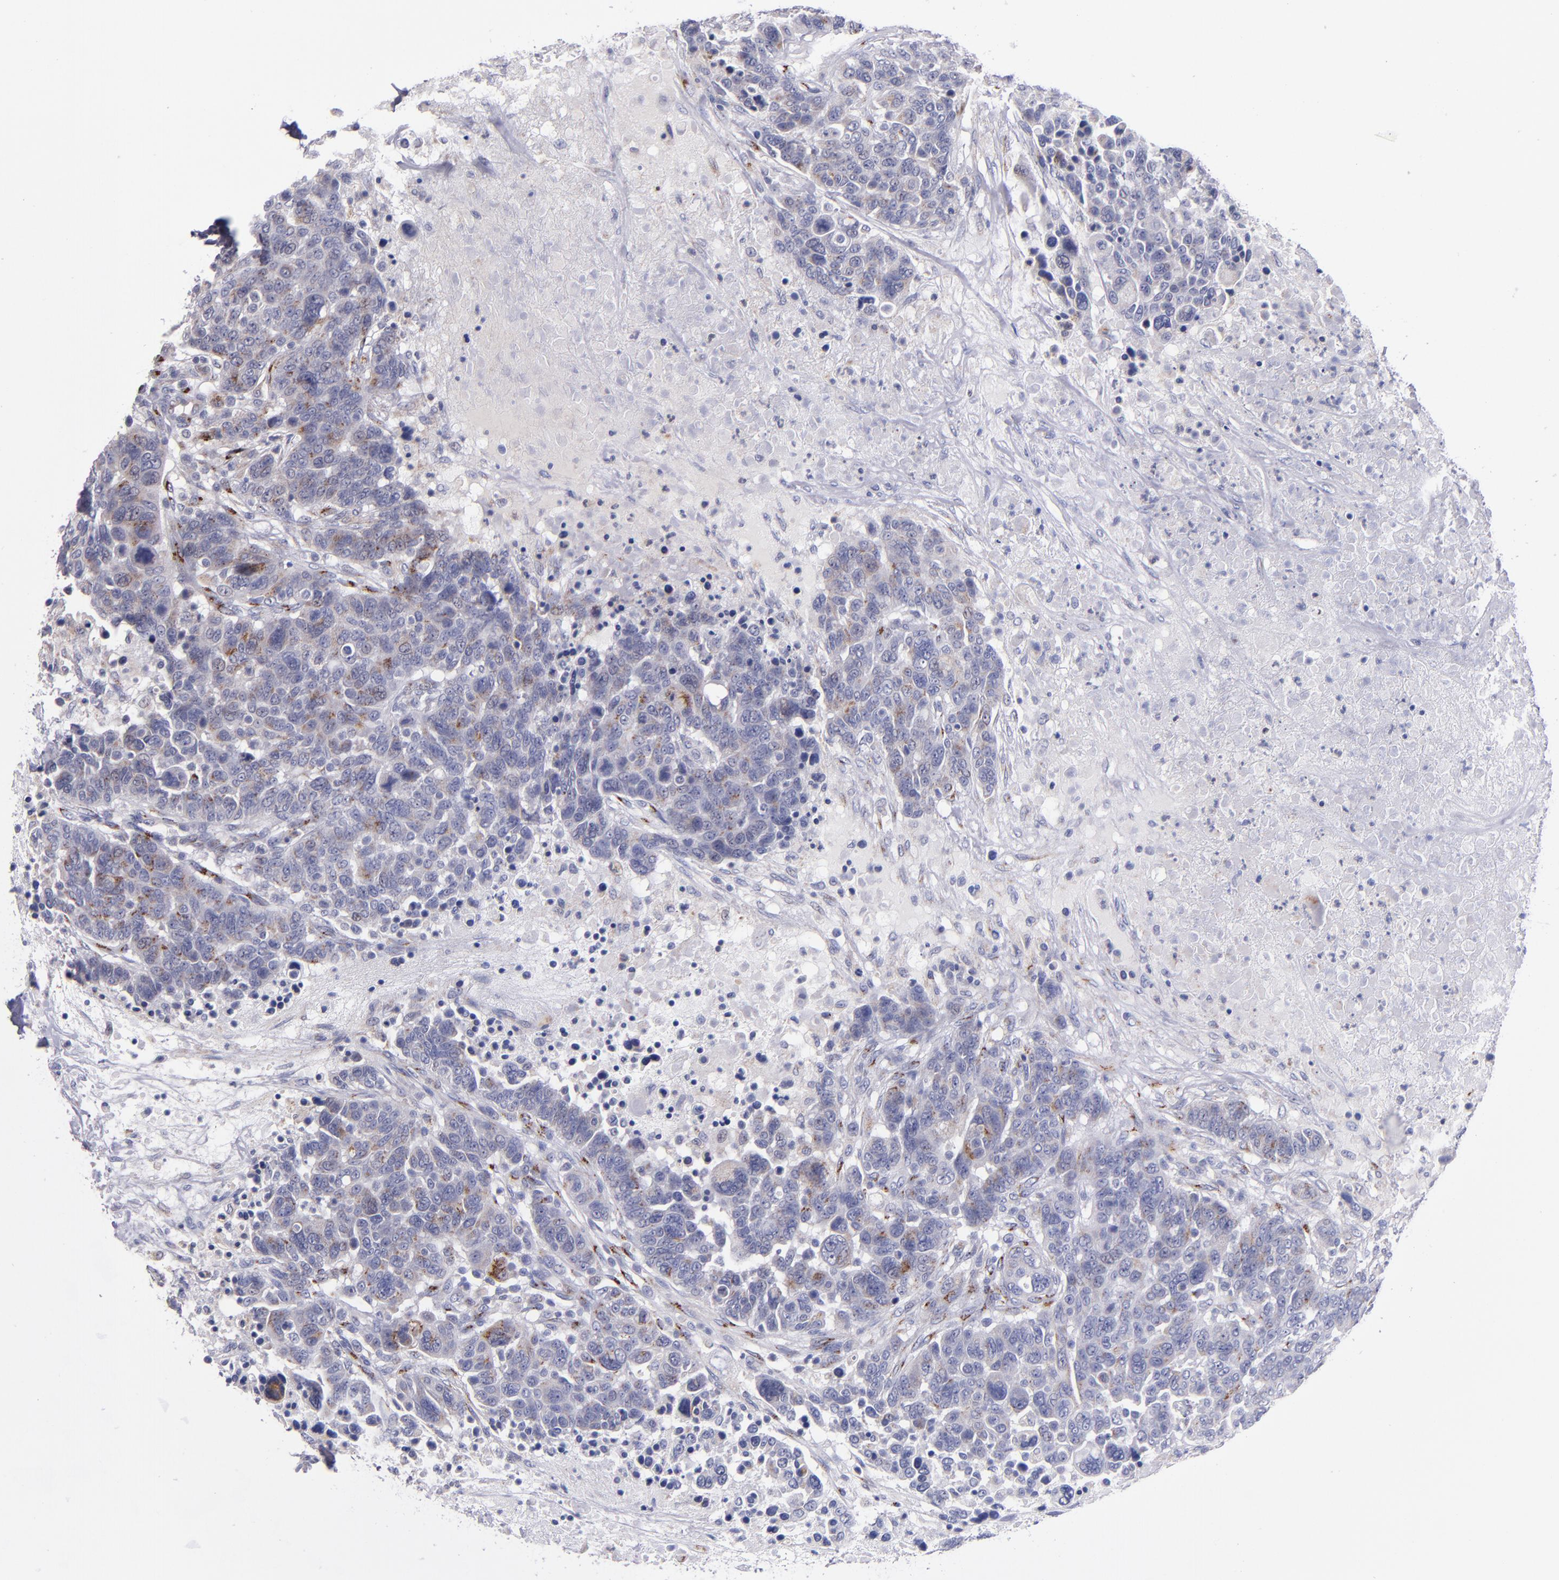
{"staining": {"intensity": "moderate", "quantity": "25%-75%", "location": "cytoplasmic/membranous"}, "tissue": "breast cancer", "cell_type": "Tumor cells", "image_type": "cancer", "snomed": [{"axis": "morphology", "description": "Duct carcinoma"}, {"axis": "topography", "description": "Breast"}], "caption": "Immunohistochemistry (IHC) histopathology image of neoplastic tissue: intraductal carcinoma (breast) stained using IHC displays medium levels of moderate protein expression localized specifically in the cytoplasmic/membranous of tumor cells, appearing as a cytoplasmic/membranous brown color.", "gene": "RAB41", "patient": {"sex": "female", "age": 37}}